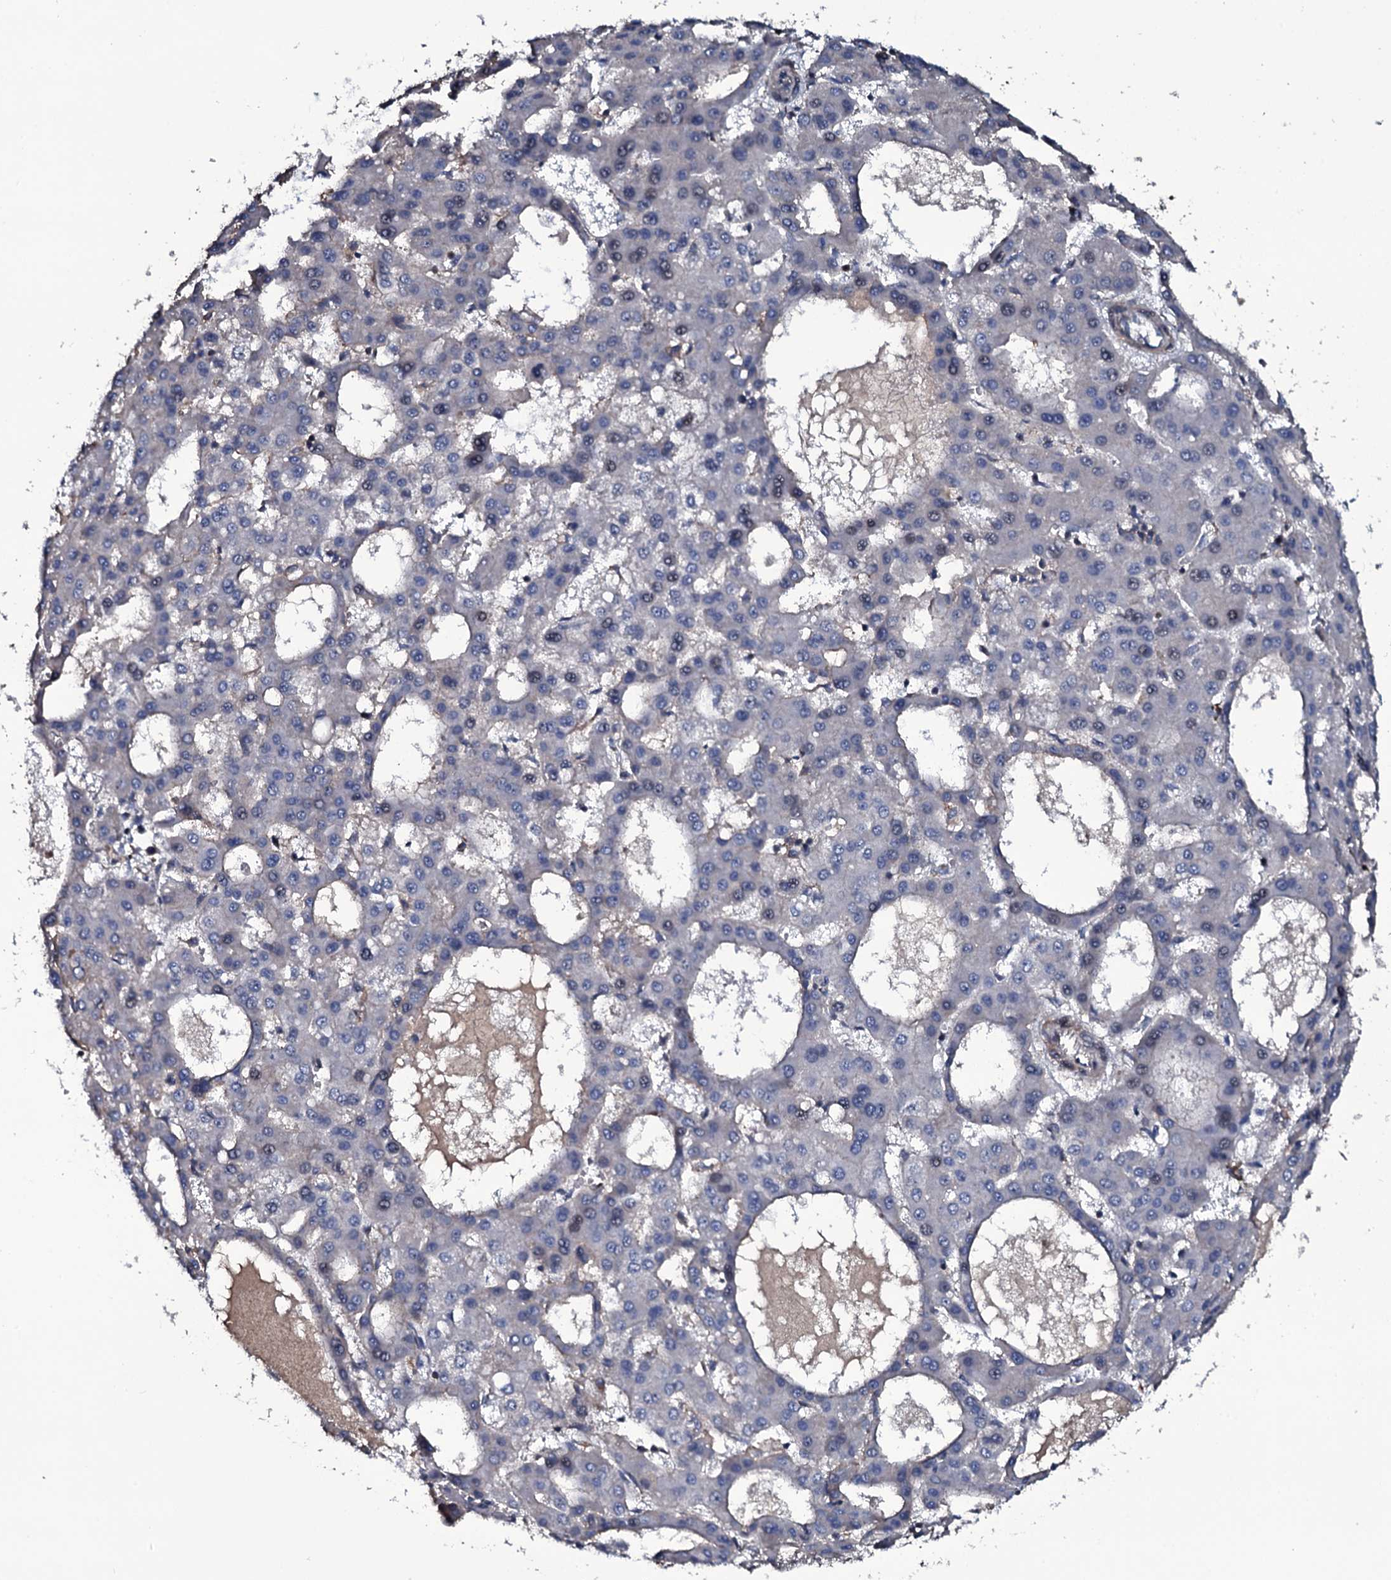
{"staining": {"intensity": "negative", "quantity": "none", "location": "none"}, "tissue": "liver cancer", "cell_type": "Tumor cells", "image_type": "cancer", "snomed": [{"axis": "morphology", "description": "Carcinoma, Hepatocellular, NOS"}, {"axis": "topography", "description": "Liver"}], "caption": "The photomicrograph shows no staining of tumor cells in liver cancer (hepatocellular carcinoma).", "gene": "LYG2", "patient": {"sex": "male", "age": 47}}